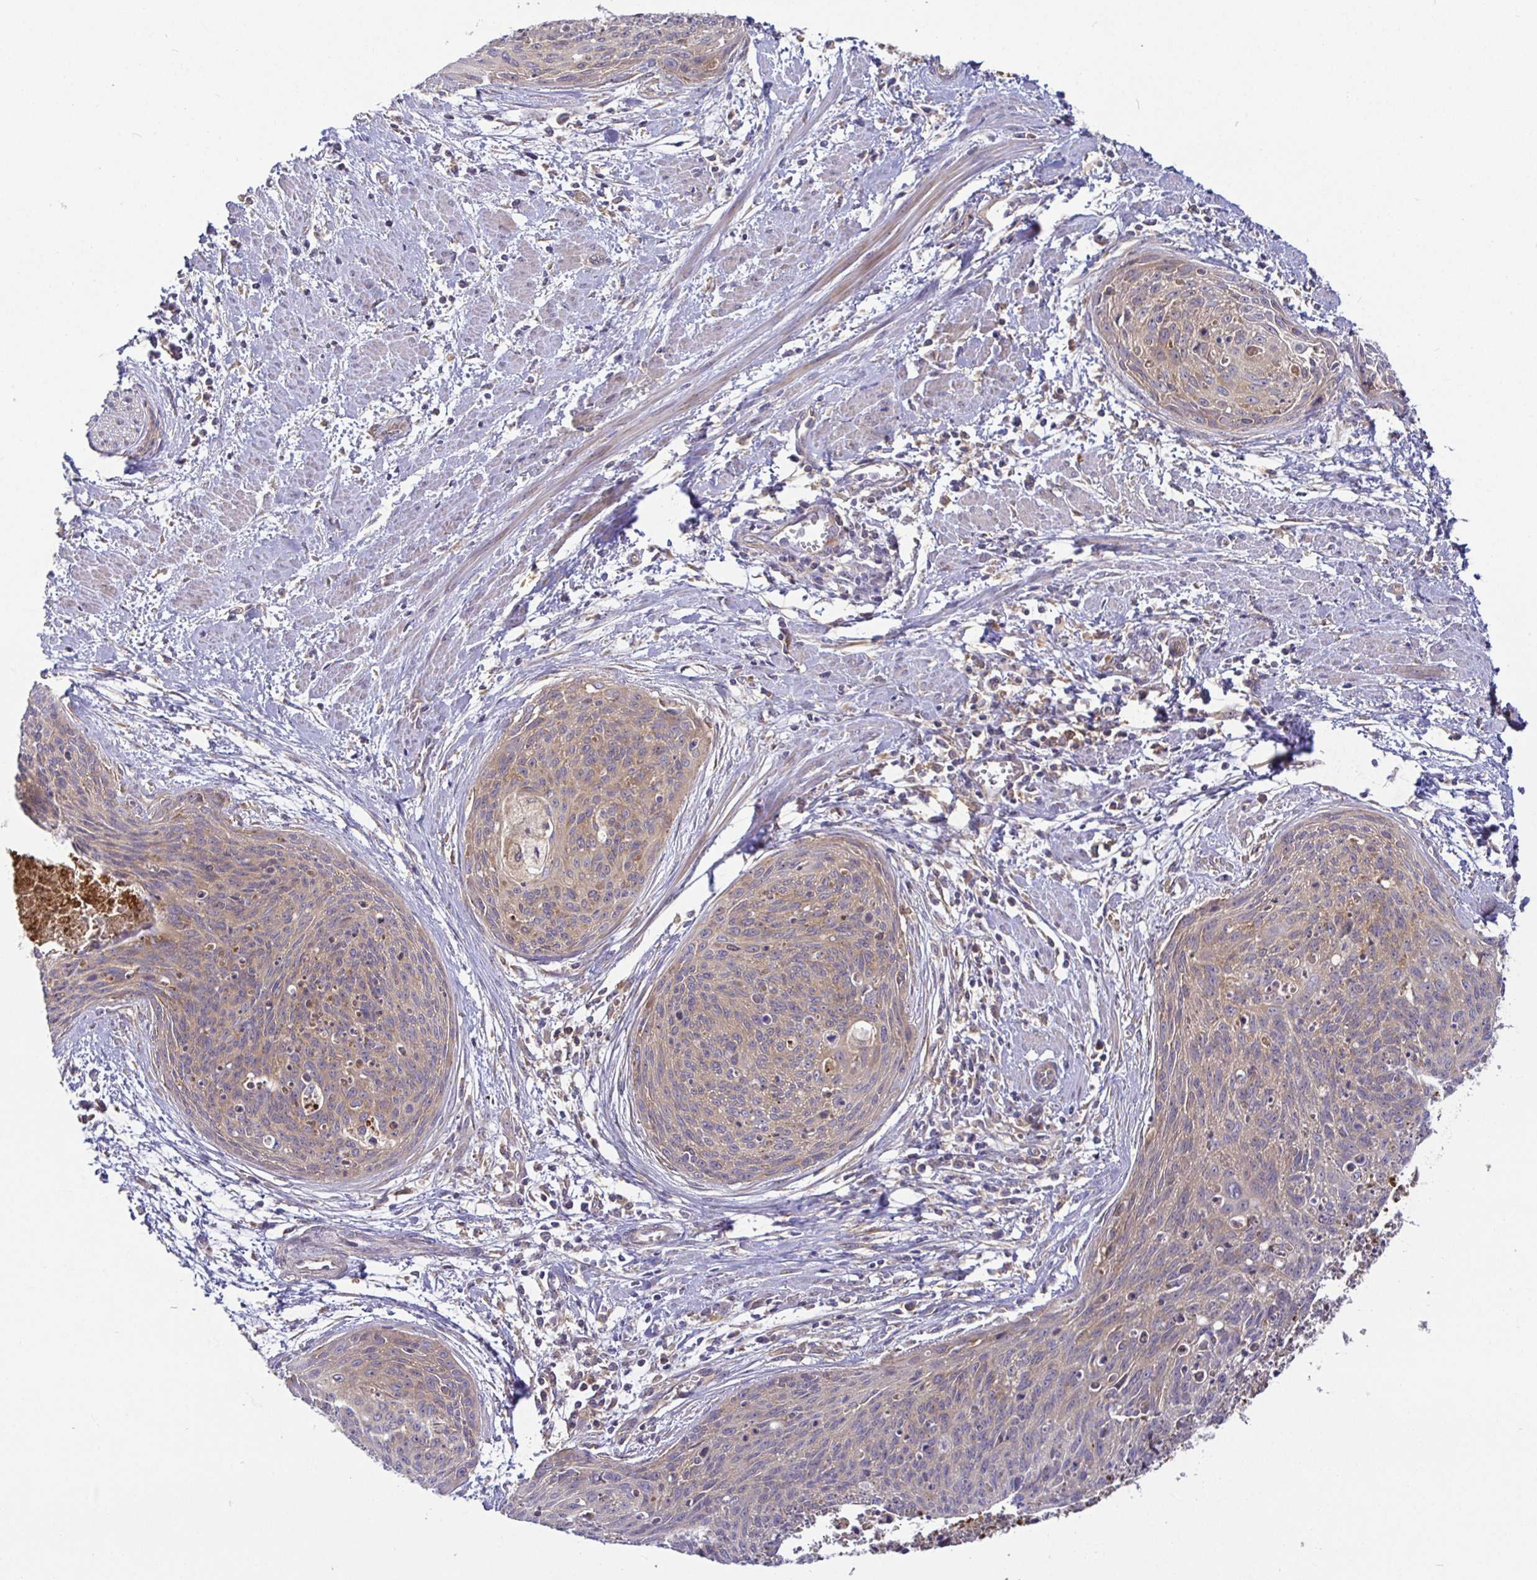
{"staining": {"intensity": "weak", "quantity": ">75%", "location": "cytoplasmic/membranous"}, "tissue": "cervical cancer", "cell_type": "Tumor cells", "image_type": "cancer", "snomed": [{"axis": "morphology", "description": "Squamous cell carcinoma, NOS"}, {"axis": "topography", "description": "Cervix"}], "caption": "Cervical cancer (squamous cell carcinoma) stained with a protein marker displays weak staining in tumor cells.", "gene": "SNX8", "patient": {"sex": "female", "age": 55}}